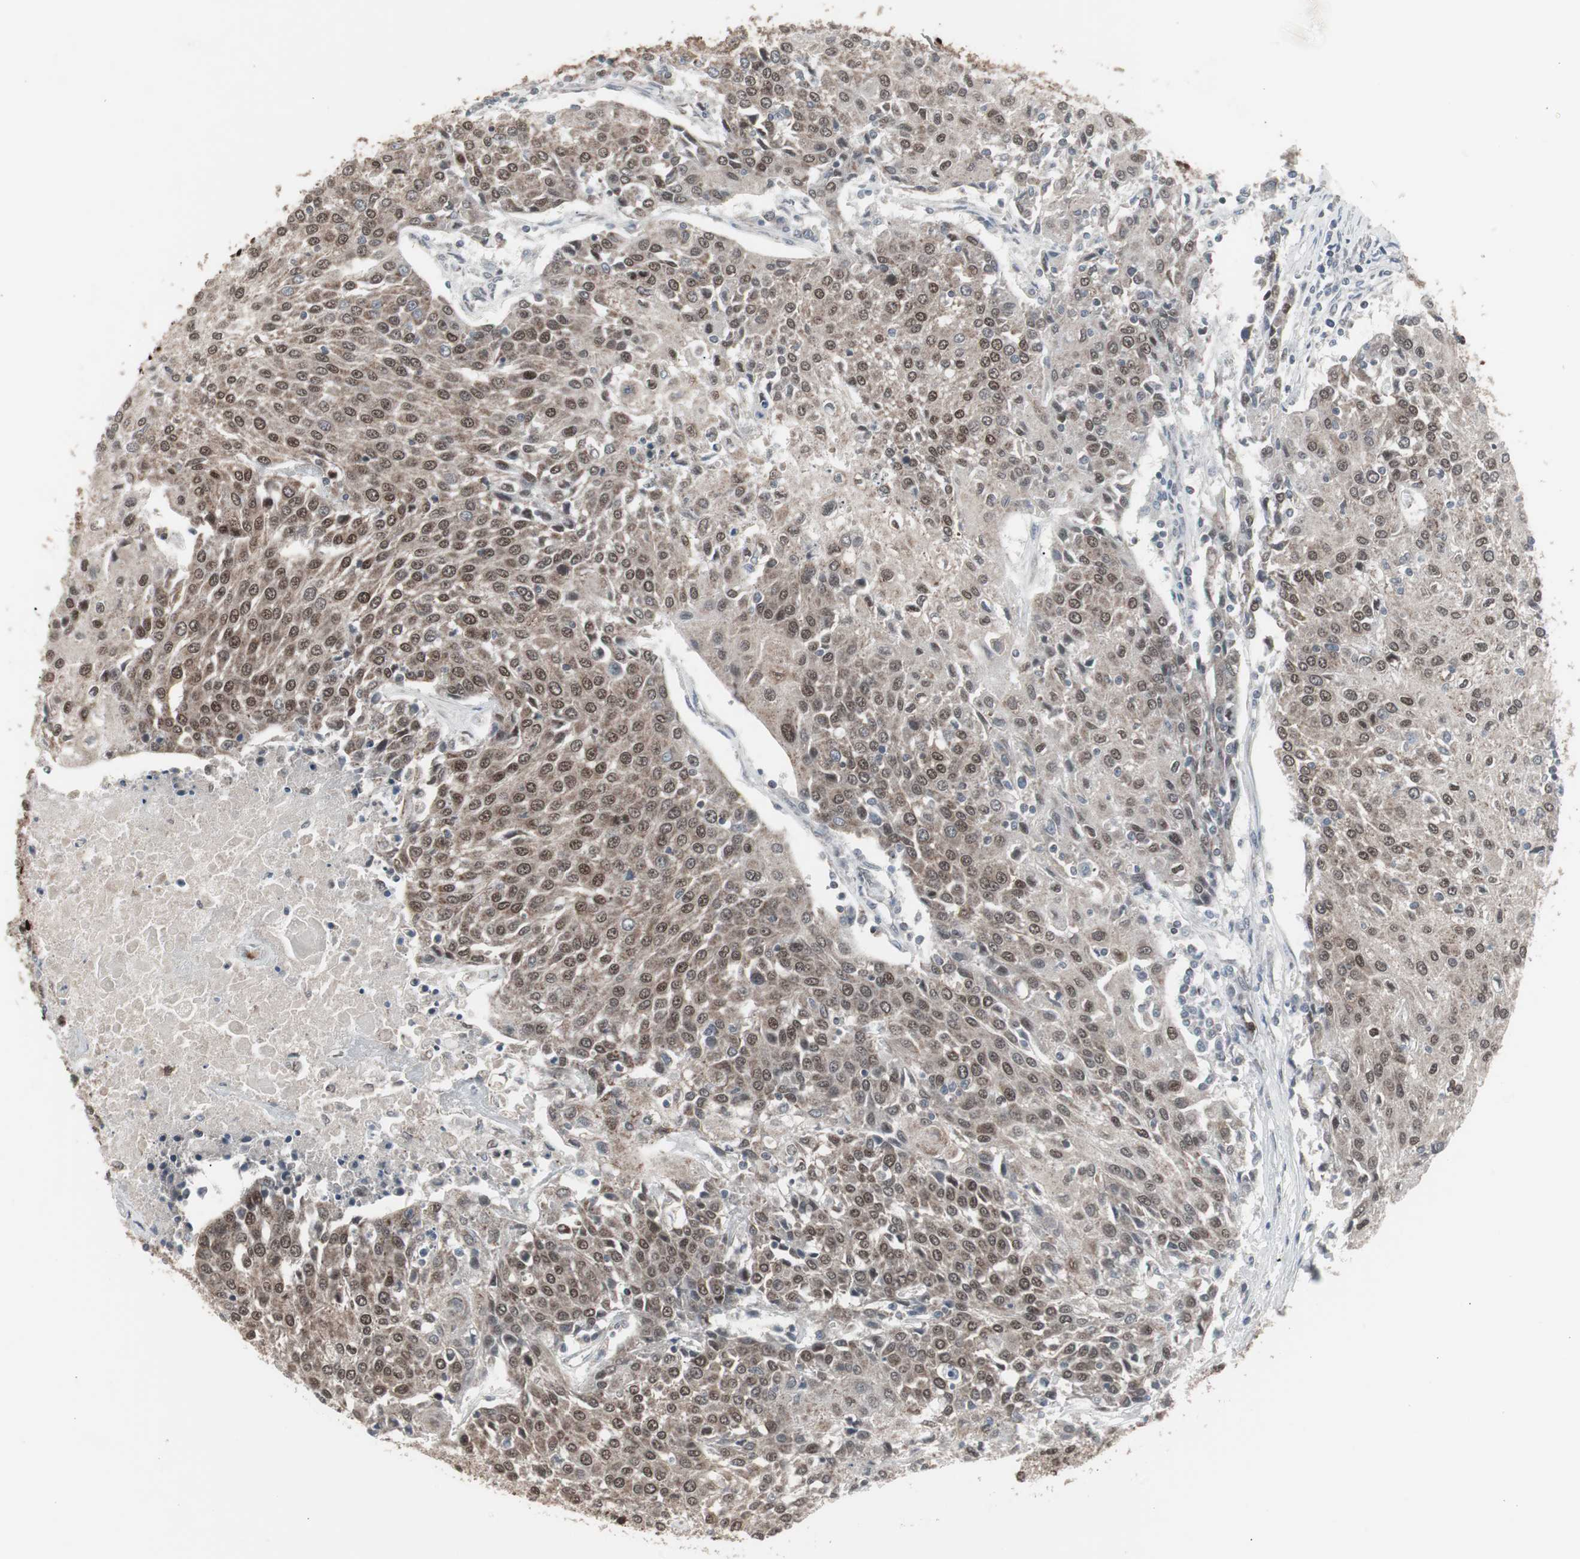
{"staining": {"intensity": "moderate", "quantity": ">75%", "location": "nuclear"}, "tissue": "urothelial cancer", "cell_type": "Tumor cells", "image_type": "cancer", "snomed": [{"axis": "morphology", "description": "Urothelial carcinoma, High grade"}, {"axis": "topography", "description": "Urinary bladder"}], "caption": "Immunohistochemistry (IHC) of urothelial cancer exhibits medium levels of moderate nuclear staining in approximately >75% of tumor cells. The staining was performed using DAB, with brown indicating positive protein expression. Nuclei are stained blue with hematoxylin.", "gene": "RXRA", "patient": {"sex": "female", "age": 85}}